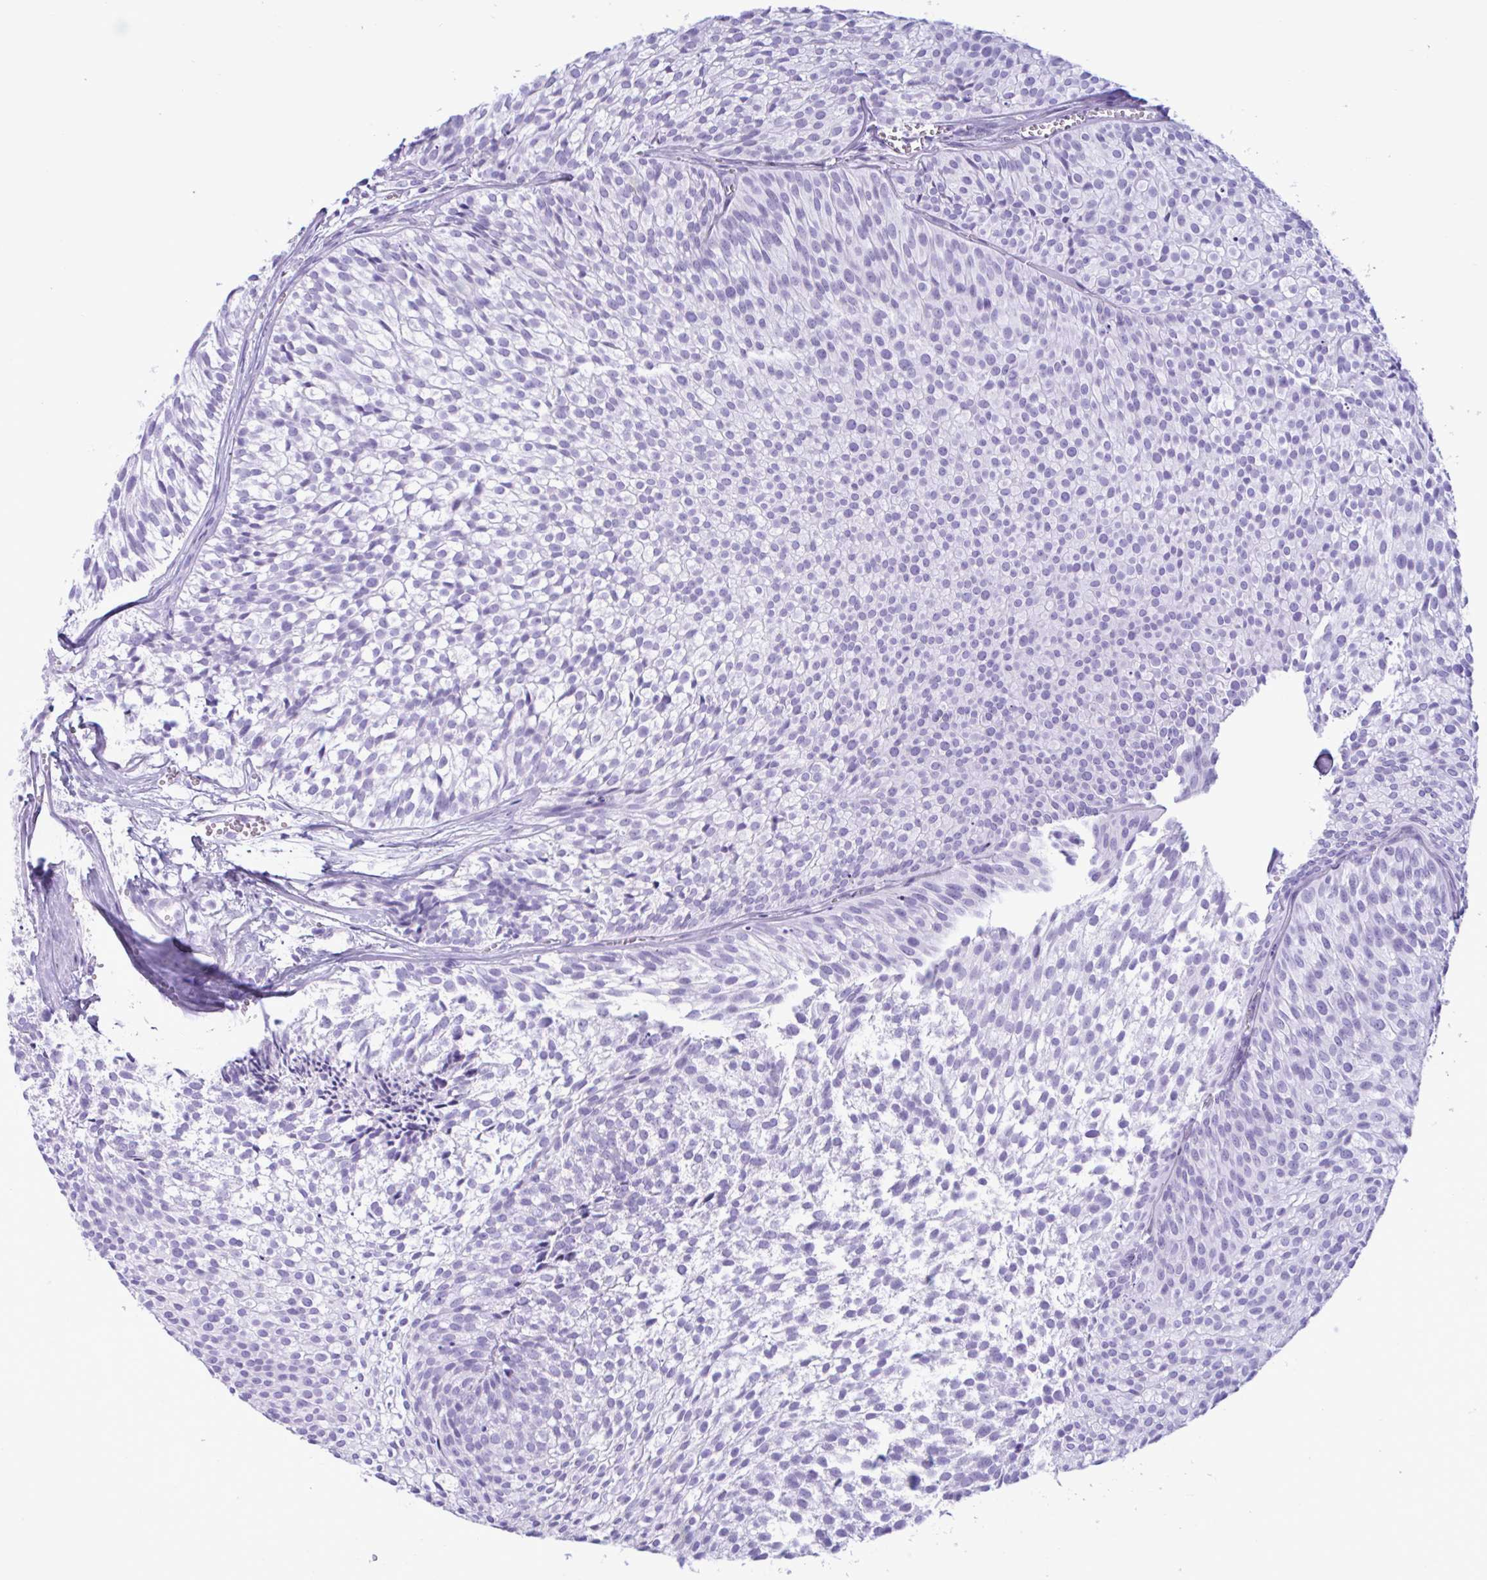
{"staining": {"intensity": "negative", "quantity": "none", "location": "none"}, "tissue": "urothelial cancer", "cell_type": "Tumor cells", "image_type": "cancer", "snomed": [{"axis": "morphology", "description": "Urothelial carcinoma, Low grade"}, {"axis": "topography", "description": "Urinary bladder"}], "caption": "High power microscopy micrograph of an IHC histopathology image of urothelial cancer, revealing no significant positivity in tumor cells. (DAB (3,3'-diaminobenzidine) IHC with hematoxylin counter stain).", "gene": "MRGPRG", "patient": {"sex": "male", "age": 91}}